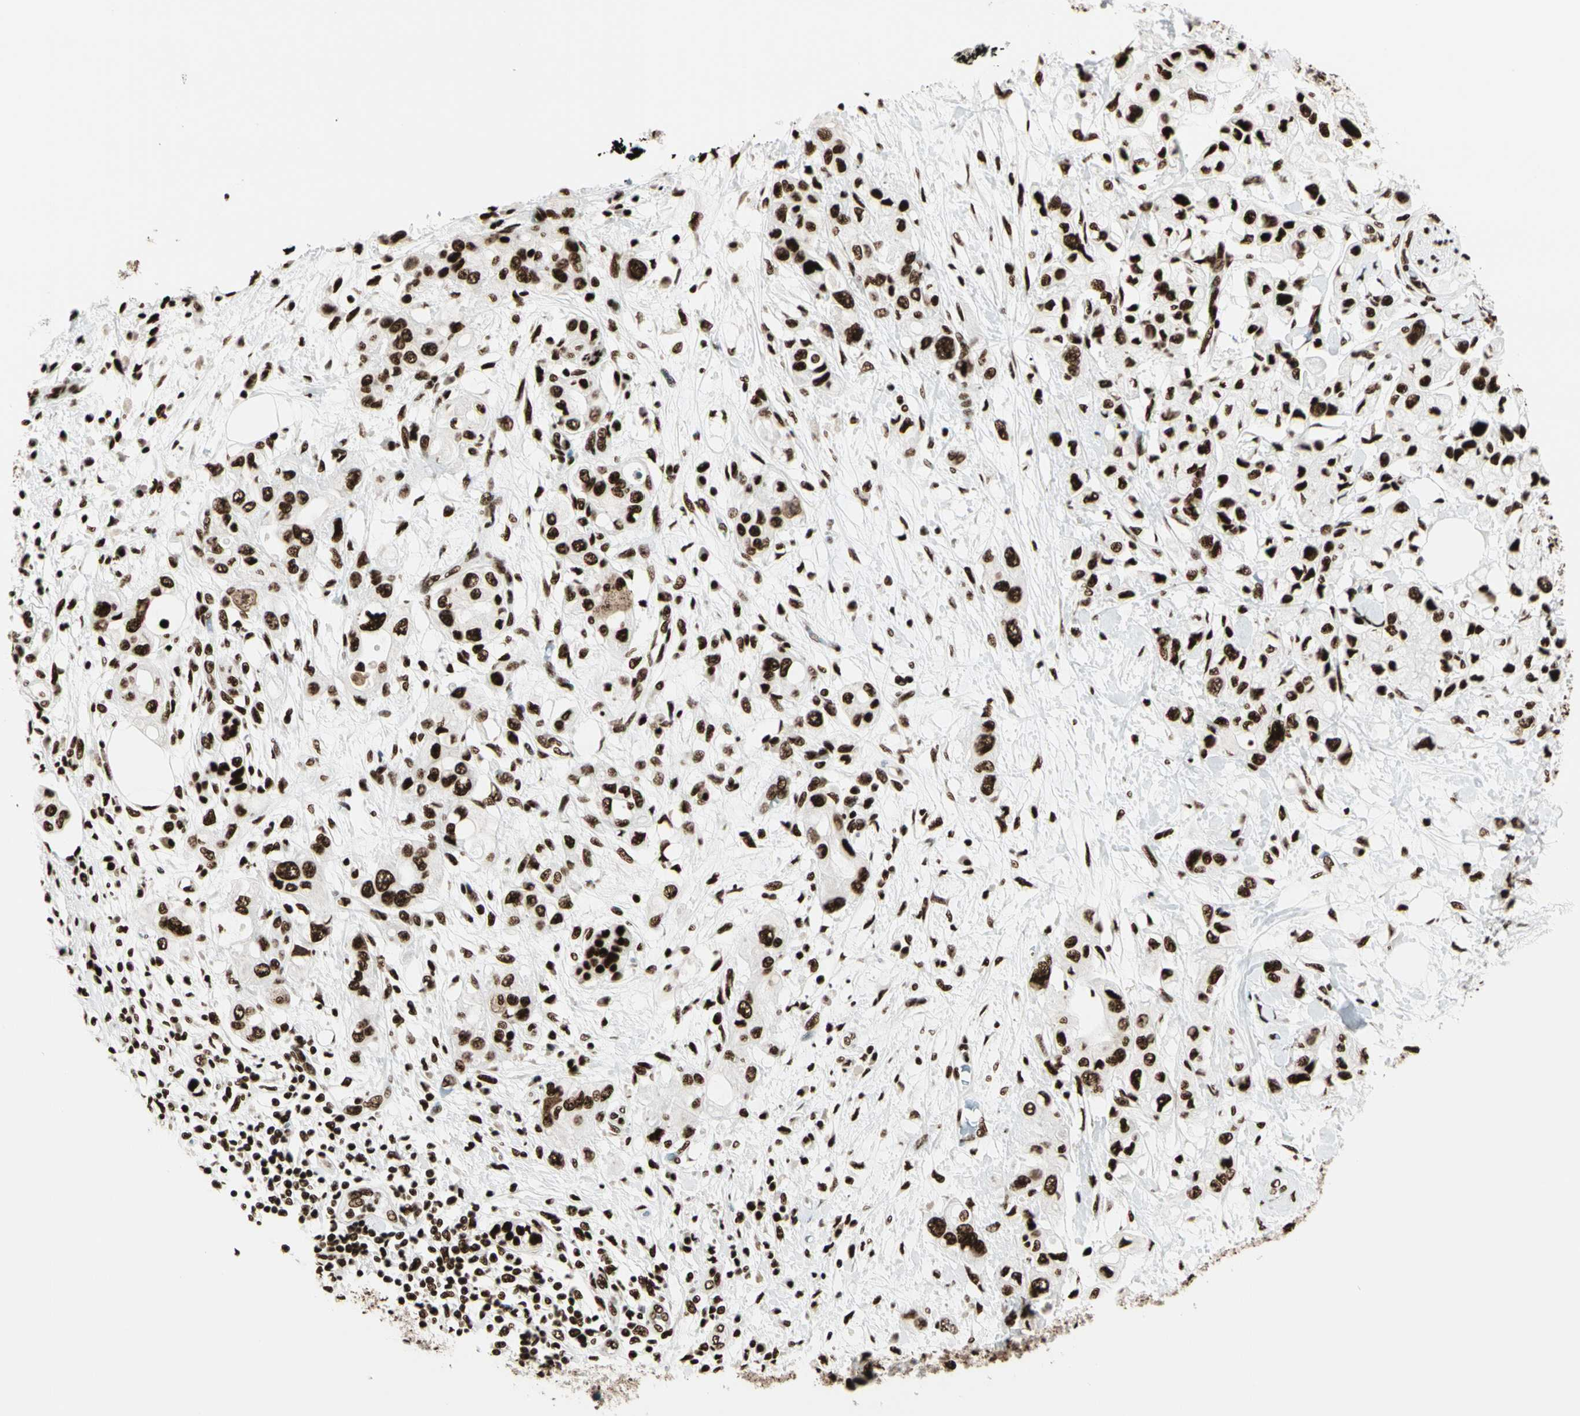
{"staining": {"intensity": "strong", "quantity": ">75%", "location": "nuclear"}, "tissue": "pancreatic cancer", "cell_type": "Tumor cells", "image_type": "cancer", "snomed": [{"axis": "morphology", "description": "Adenocarcinoma, NOS"}, {"axis": "topography", "description": "Pancreas"}], "caption": "The micrograph displays immunohistochemical staining of adenocarcinoma (pancreatic). There is strong nuclear expression is identified in approximately >75% of tumor cells. The protein is stained brown, and the nuclei are stained in blue (DAB IHC with brightfield microscopy, high magnification).", "gene": "CCAR1", "patient": {"sex": "female", "age": 56}}